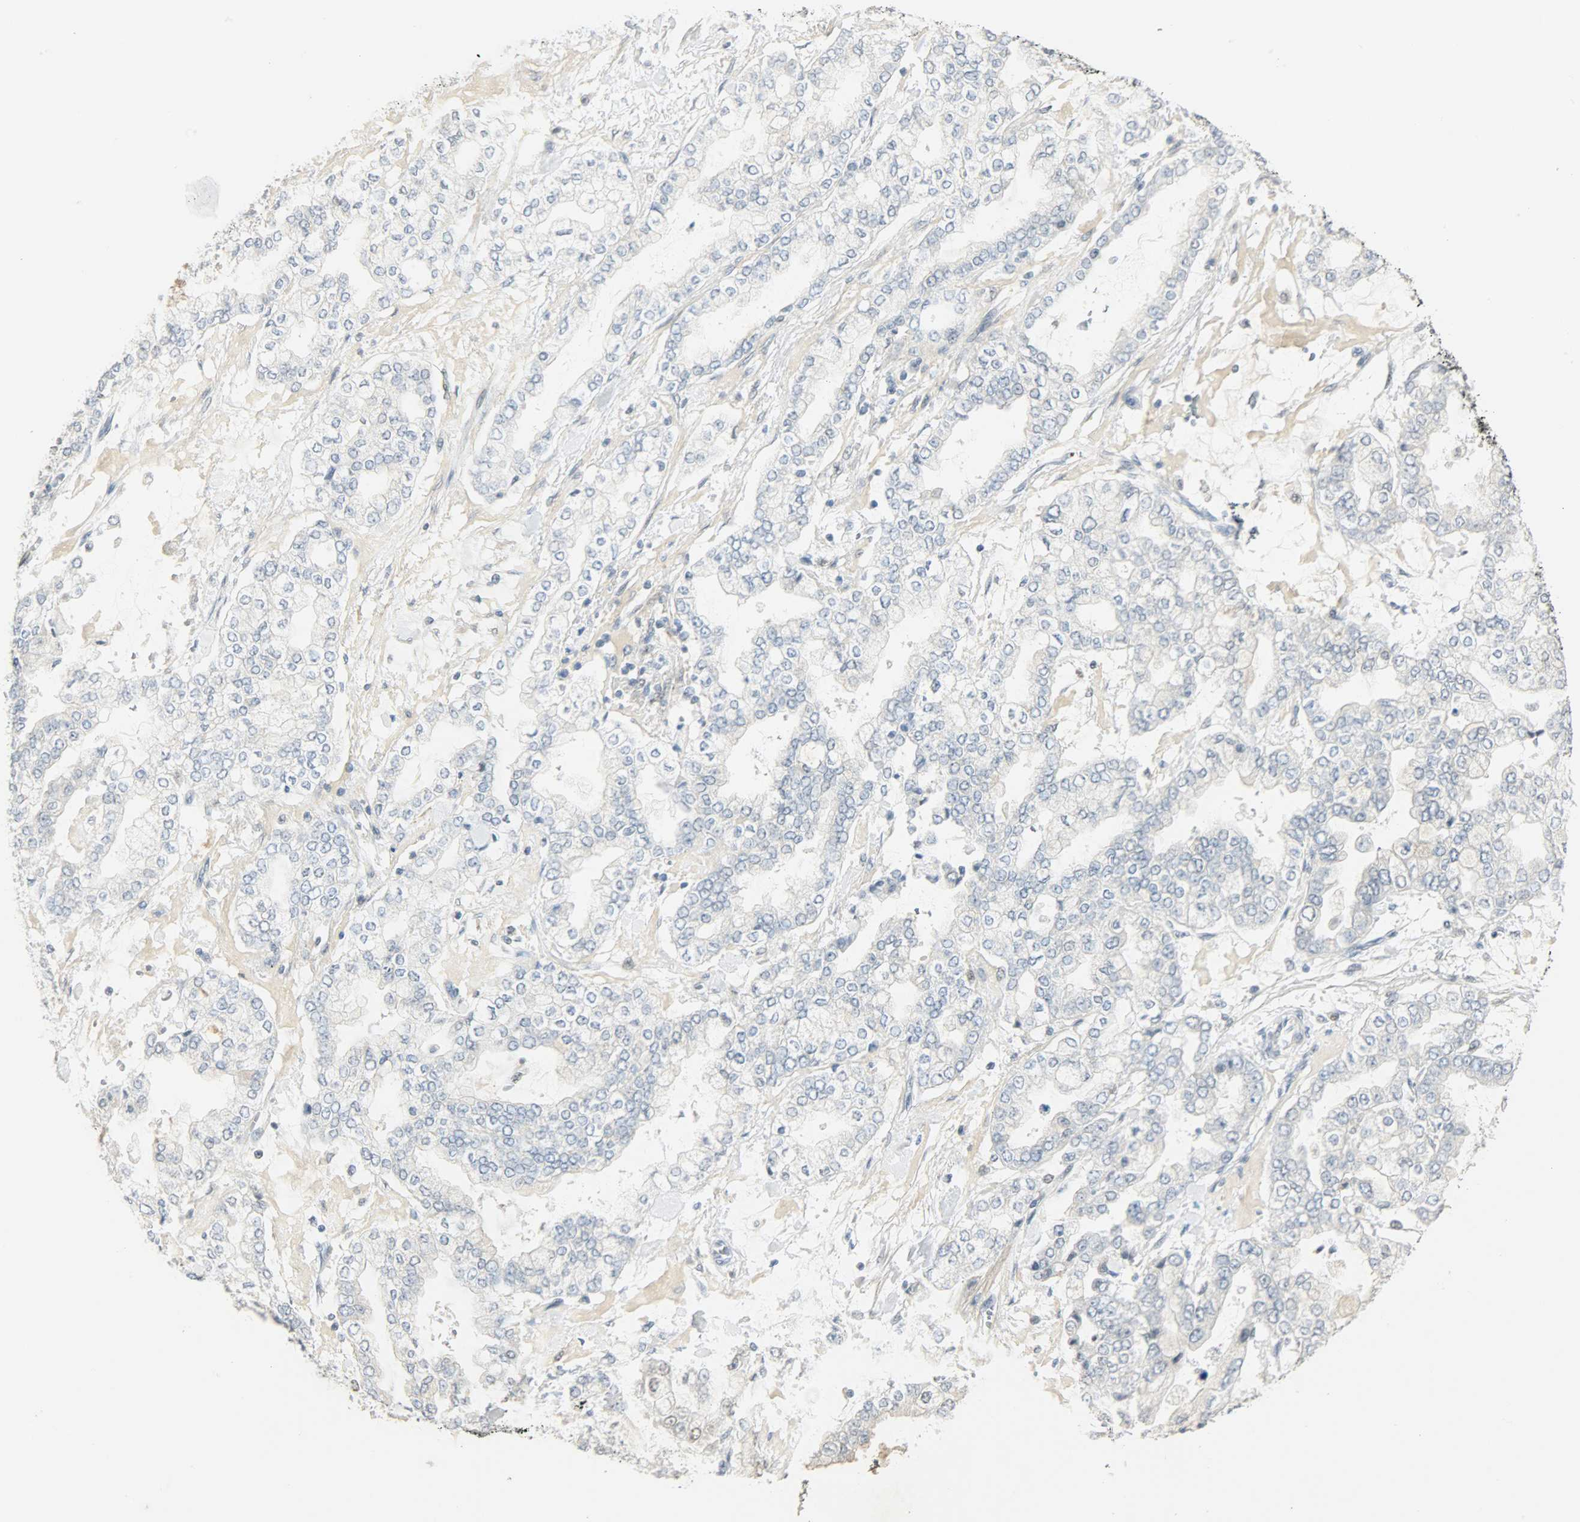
{"staining": {"intensity": "negative", "quantity": "none", "location": "none"}, "tissue": "stomach cancer", "cell_type": "Tumor cells", "image_type": "cancer", "snomed": [{"axis": "morphology", "description": "Normal tissue, NOS"}, {"axis": "morphology", "description": "Adenocarcinoma, NOS"}, {"axis": "topography", "description": "Stomach, upper"}, {"axis": "topography", "description": "Stomach"}], "caption": "Micrograph shows no significant protein expression in tumor cells of stomach cancer.", "gene": "PPARG", "patient": {"sex": "male", "age": 76}}